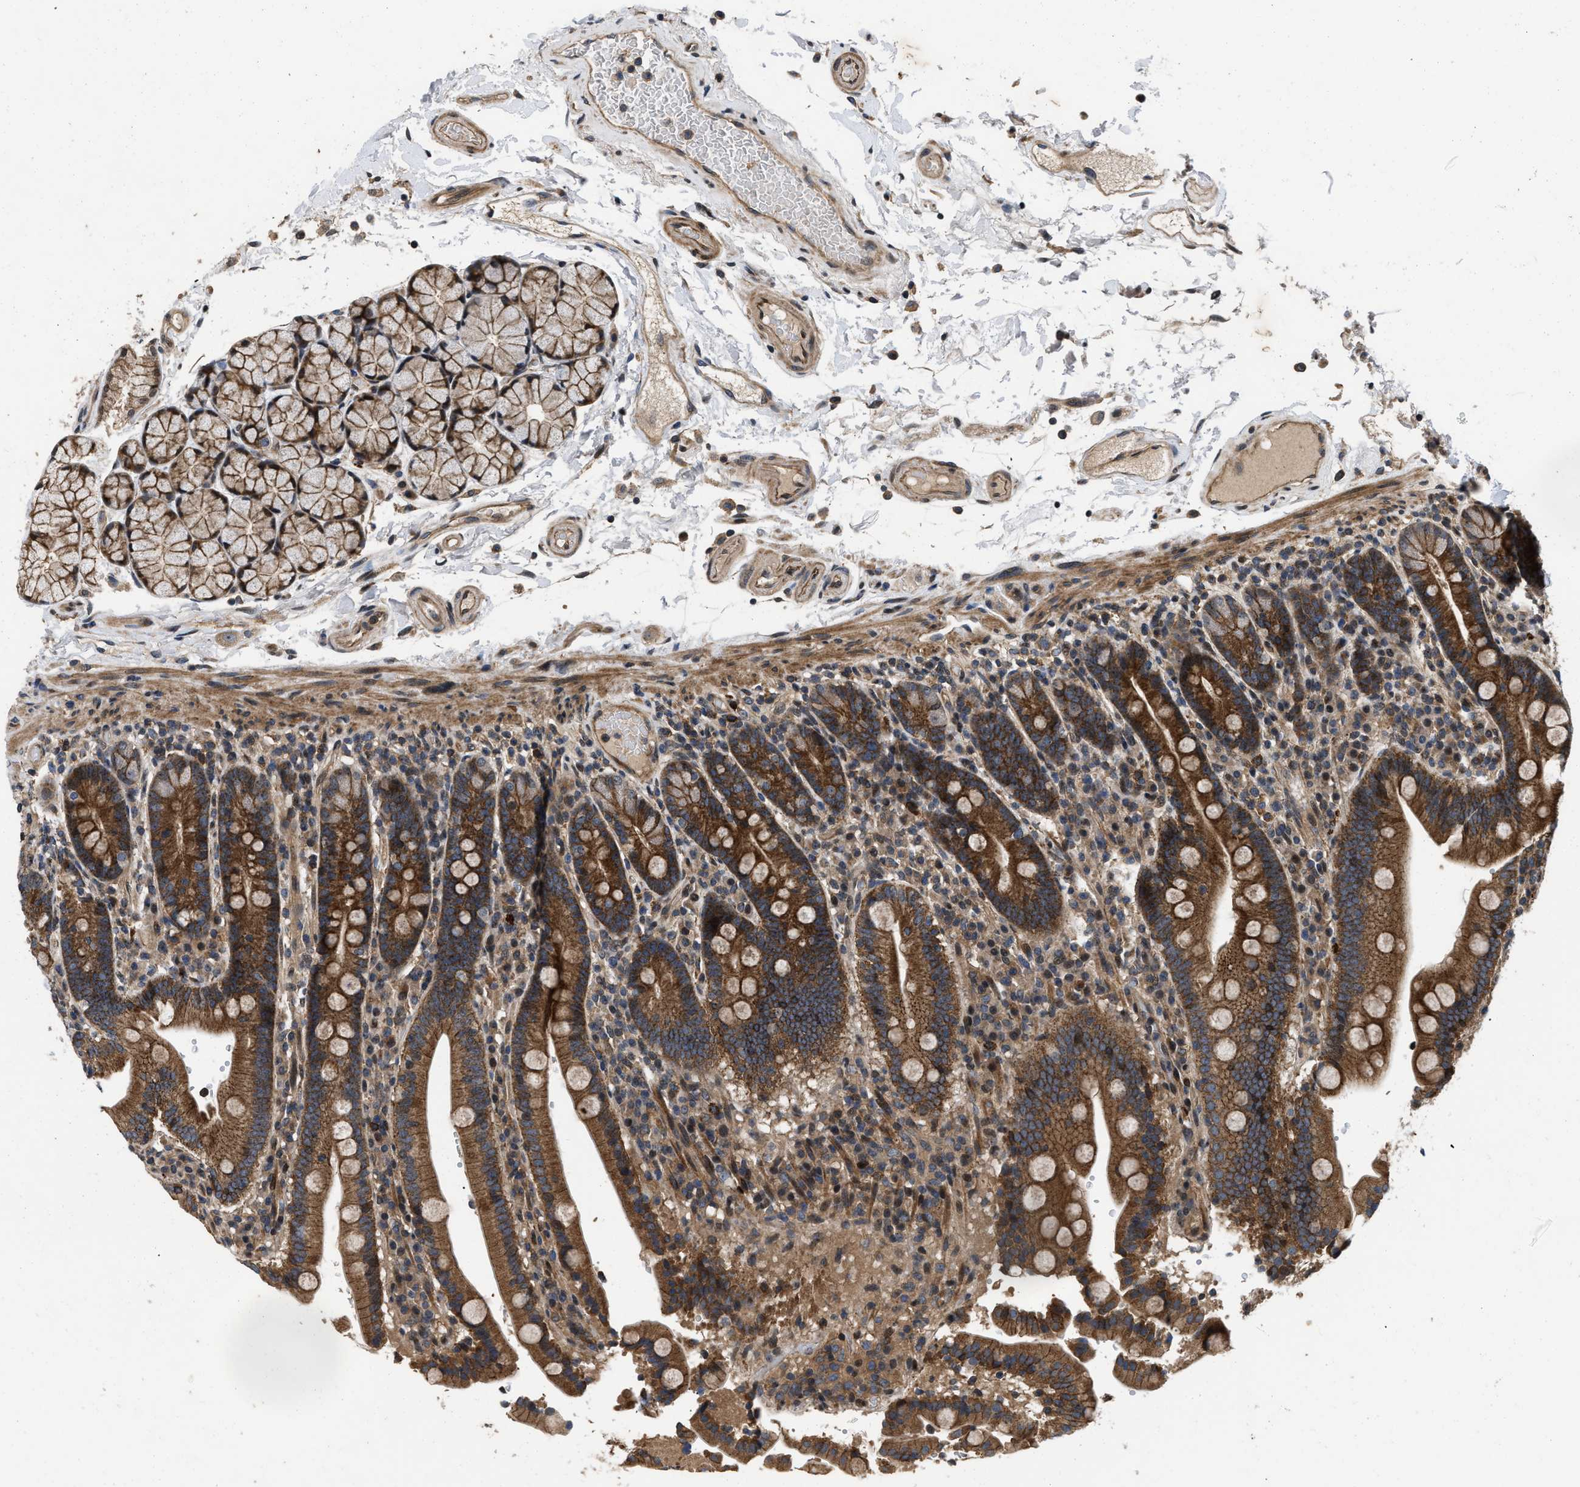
{"staining": {"intensity": "strong", "quantity": ">75%", "location": "cytoplasmic/membranous"}, "tissue": "duodenum", "cell_type": "Glandular cells", "image_type": "normal", "snomed": [{"axis": "morphology", "description": "Normal tissue, NOS"}, {"axis": "topography", "description": "Small intestine, NOS"}], "caption": "Immunohistochemistry (DAB (3,3'-diaminobenzidine)) staining of unremarkable duodenum demonstrates strong cytoplasmic/membranous protein staining in approximately >75% of glandular cells. The staining is performed using DAB (3,3'-diaminobenzidine) brown chromogen to label protein expression. The nuclei are counter-stained blue using hematoxylin.", "gene": "PRDM14", "patient": {"sex": "female", "age": 71}}